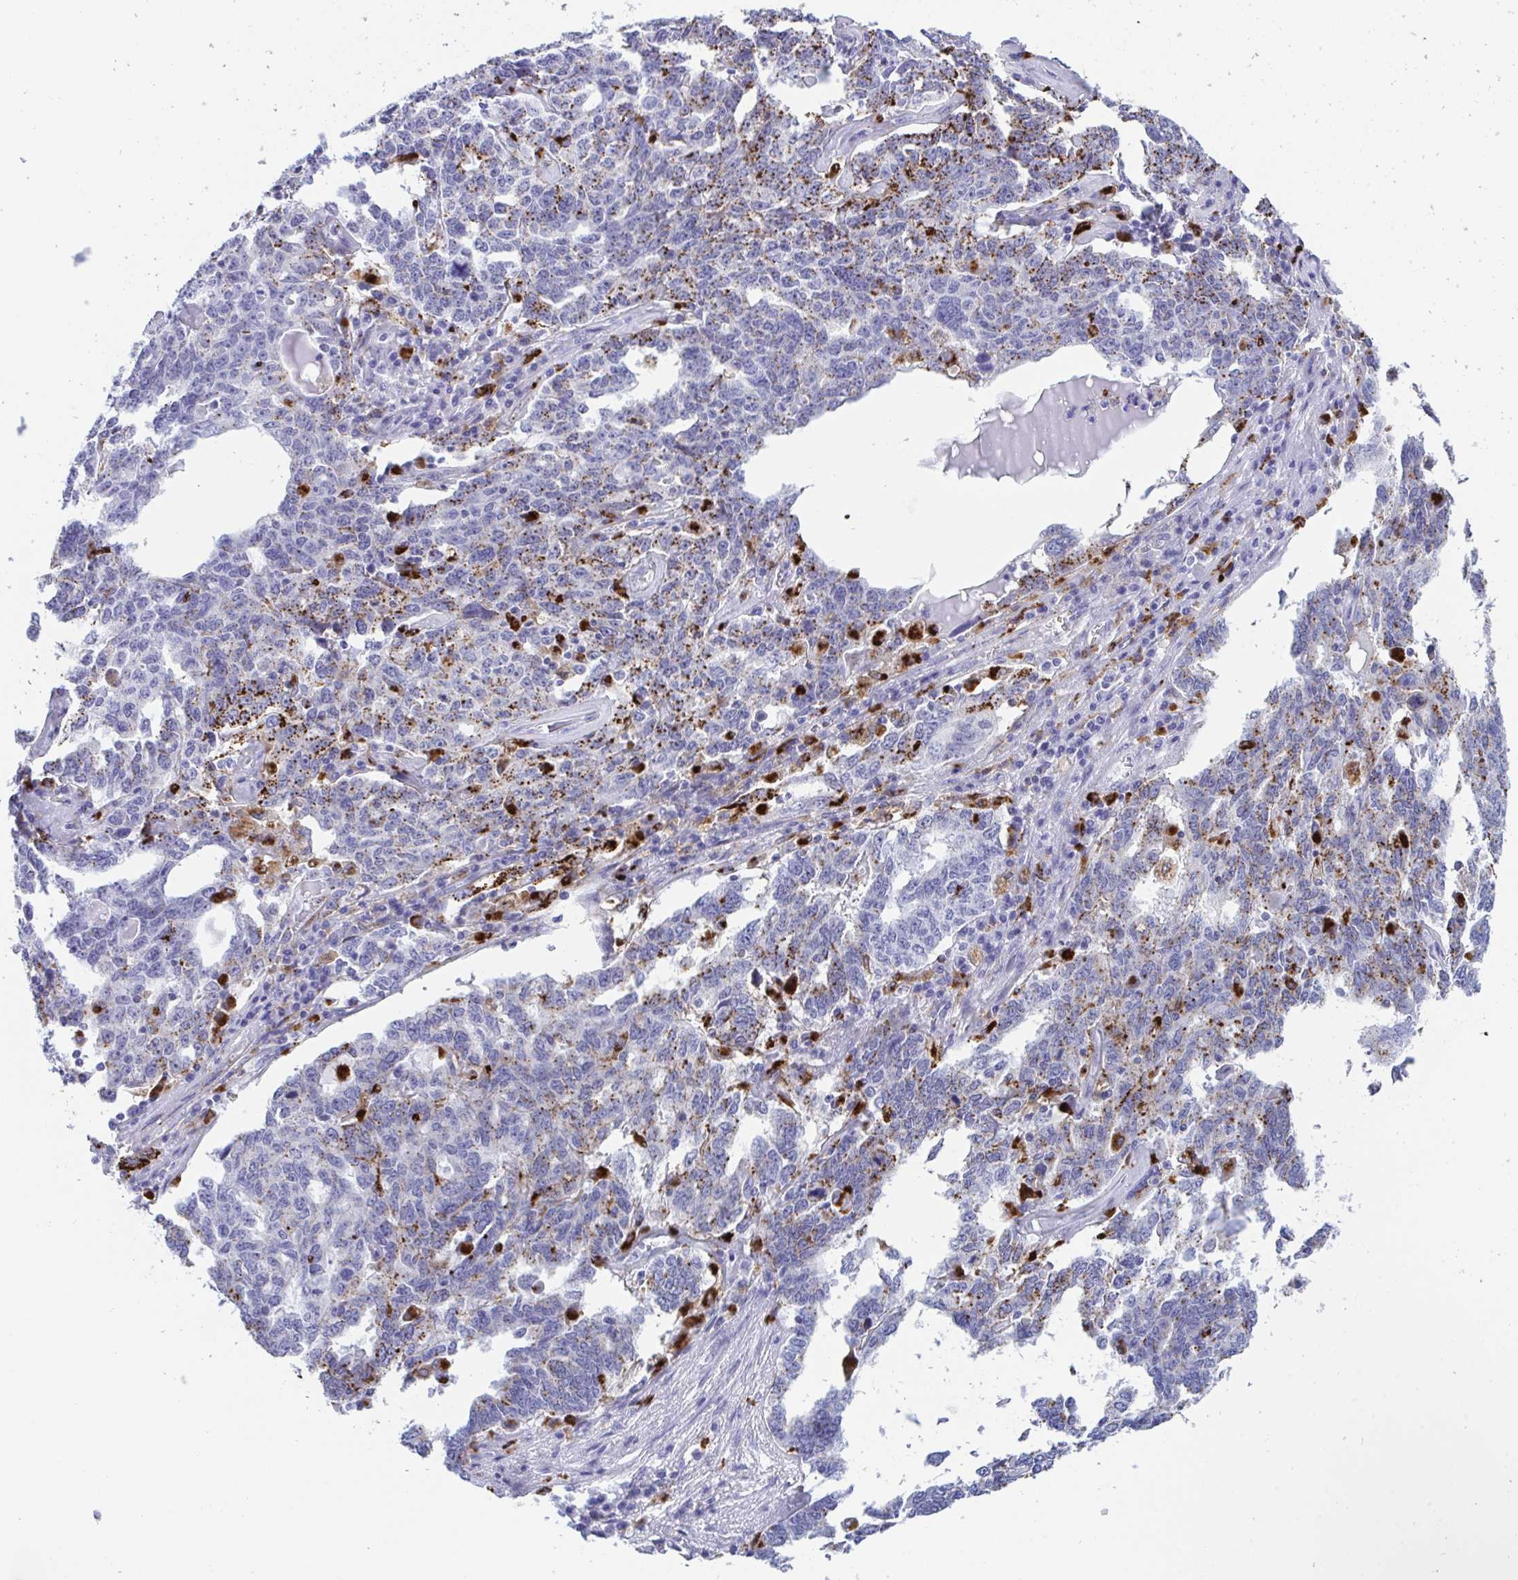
{"staining": {"intensity": "moderate", "quantity": "<25%", "location": "cytoplasmic/membranous"}, "tissue": "ovarian cancer", "cell_type": "Tumor cells", "image_type": "cancer", "snomed": [{"axis": "morphology", "description": "Carcinoma, endometroid"}, {"axis": "topography", "description": "Ovary"}], "caption": "IHC micrograph of neoplastic tissue: human ovarian cancer stained using IHC shows low levels of moderate protein expression localized specifically in the cytoplasmic/membranous of tumor cells, appearing as a cytoplasmic/membranous brown color.", "gene": "CPVL", "patient": {"sex": "female", "age": 62}}